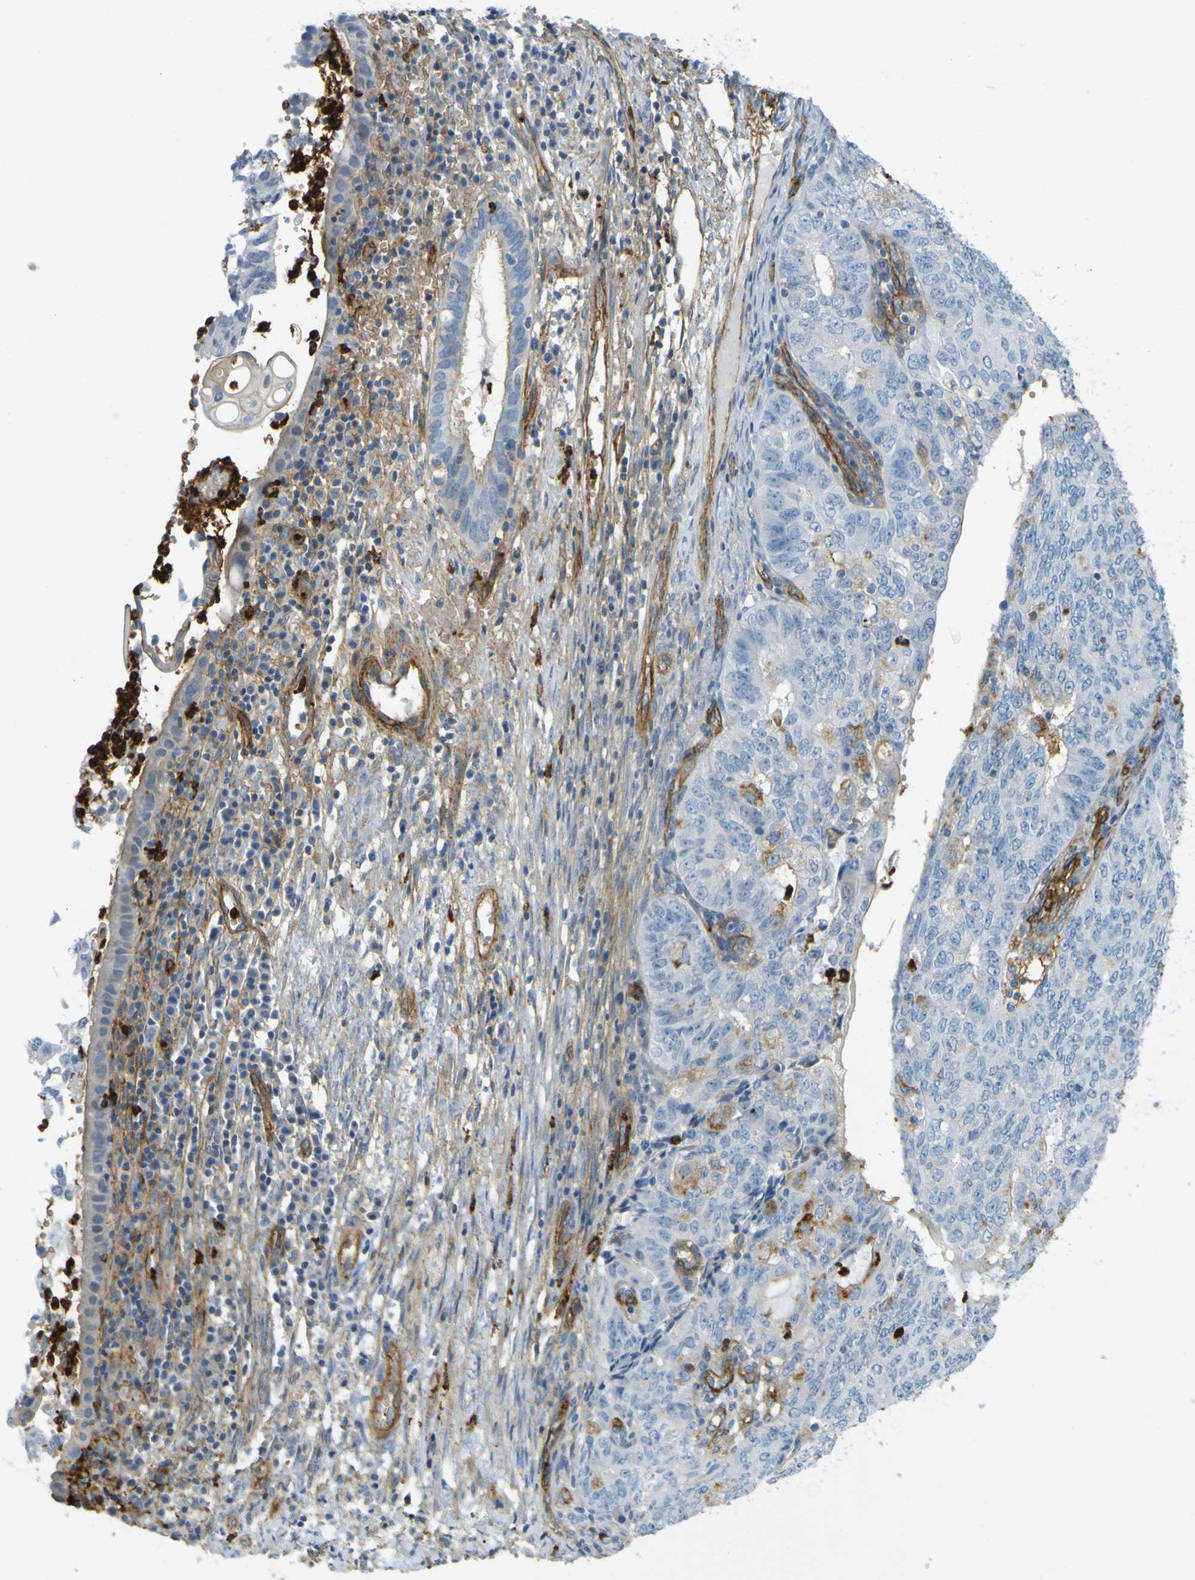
{"staining": {"intensity": "moderate", "quantity": "<25%", "location": "cytoplasmic/membranous"}, "tissue": "endometrial cancer", "cell_type": "Tumor cells", "image_type": "cancer", "snomed": [{"axis": "morphology", "description": "Adenocarcinoma, NOS"}, {"axis": "topography", "description": "Endometrium"}], "caption": "Human adenocarcinoma (endometrial) stained with a protein marker displays moderate staining in tumor cells.", "gene": "PLXDC1", "patient": {"sex": "female", "age": 32}}